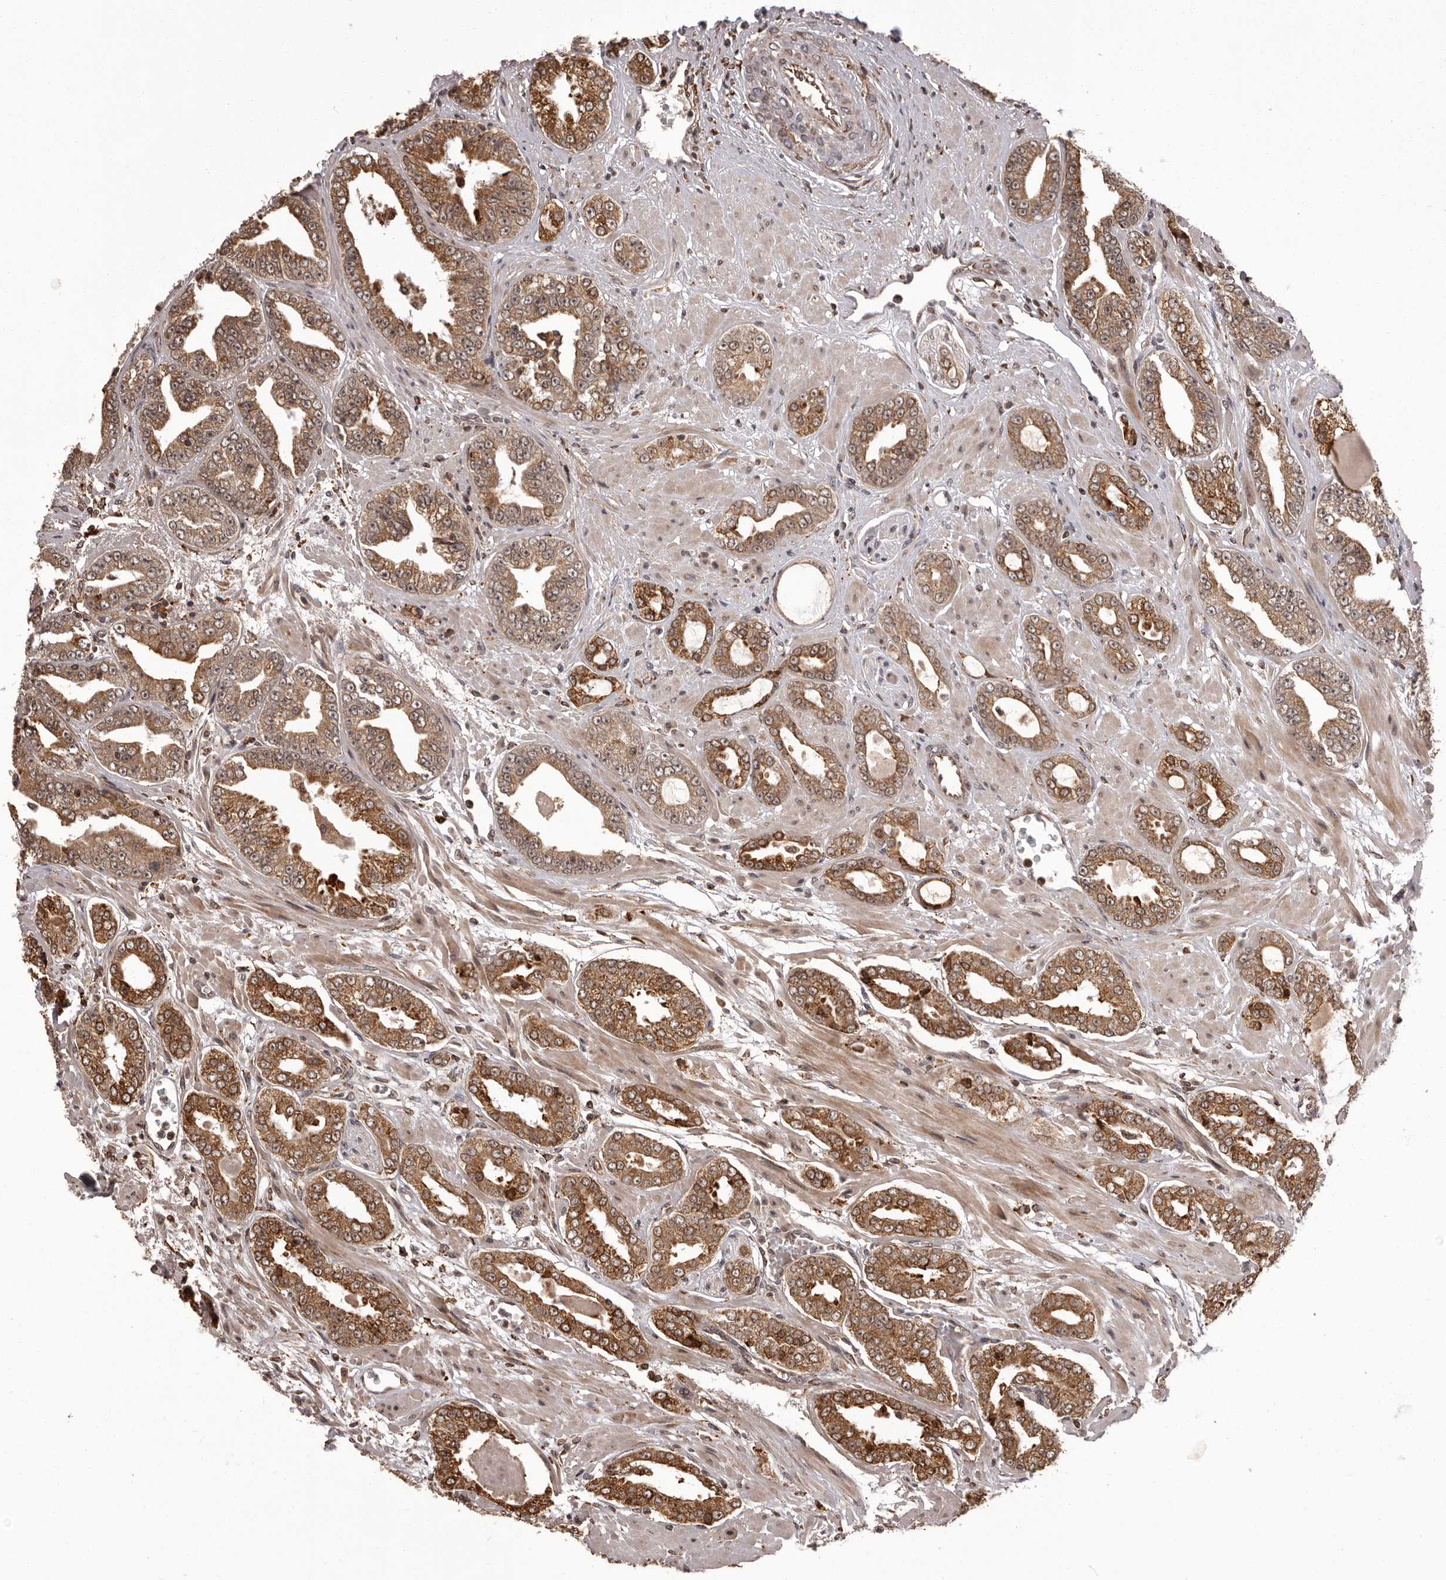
{"staining": {"intensity": "strong", "quantity": ">75%", "location": "cytoplasmic/membranous"}, "tissue": "prostate cancer", "cell_type": "Tumor cells", "image_type": "cancer", "snomed": [{"axis": "morphology", "description": "Adenocarcinoma, High grade"}, {"axis": "topography", "description": "Prostate"}], "caption": "IHC micrograph of neoplastic tissue: human prostate high-grade adenocarcinoma stained using IHC demonstrates high levels of strong protein expression localized specifically in the cytoplasmic/membranous of tumor cells, appearing as a cytoplasmic/membranous brown color.", "gene": "IL32", "patient": {"sex": "male", "age": 71}}